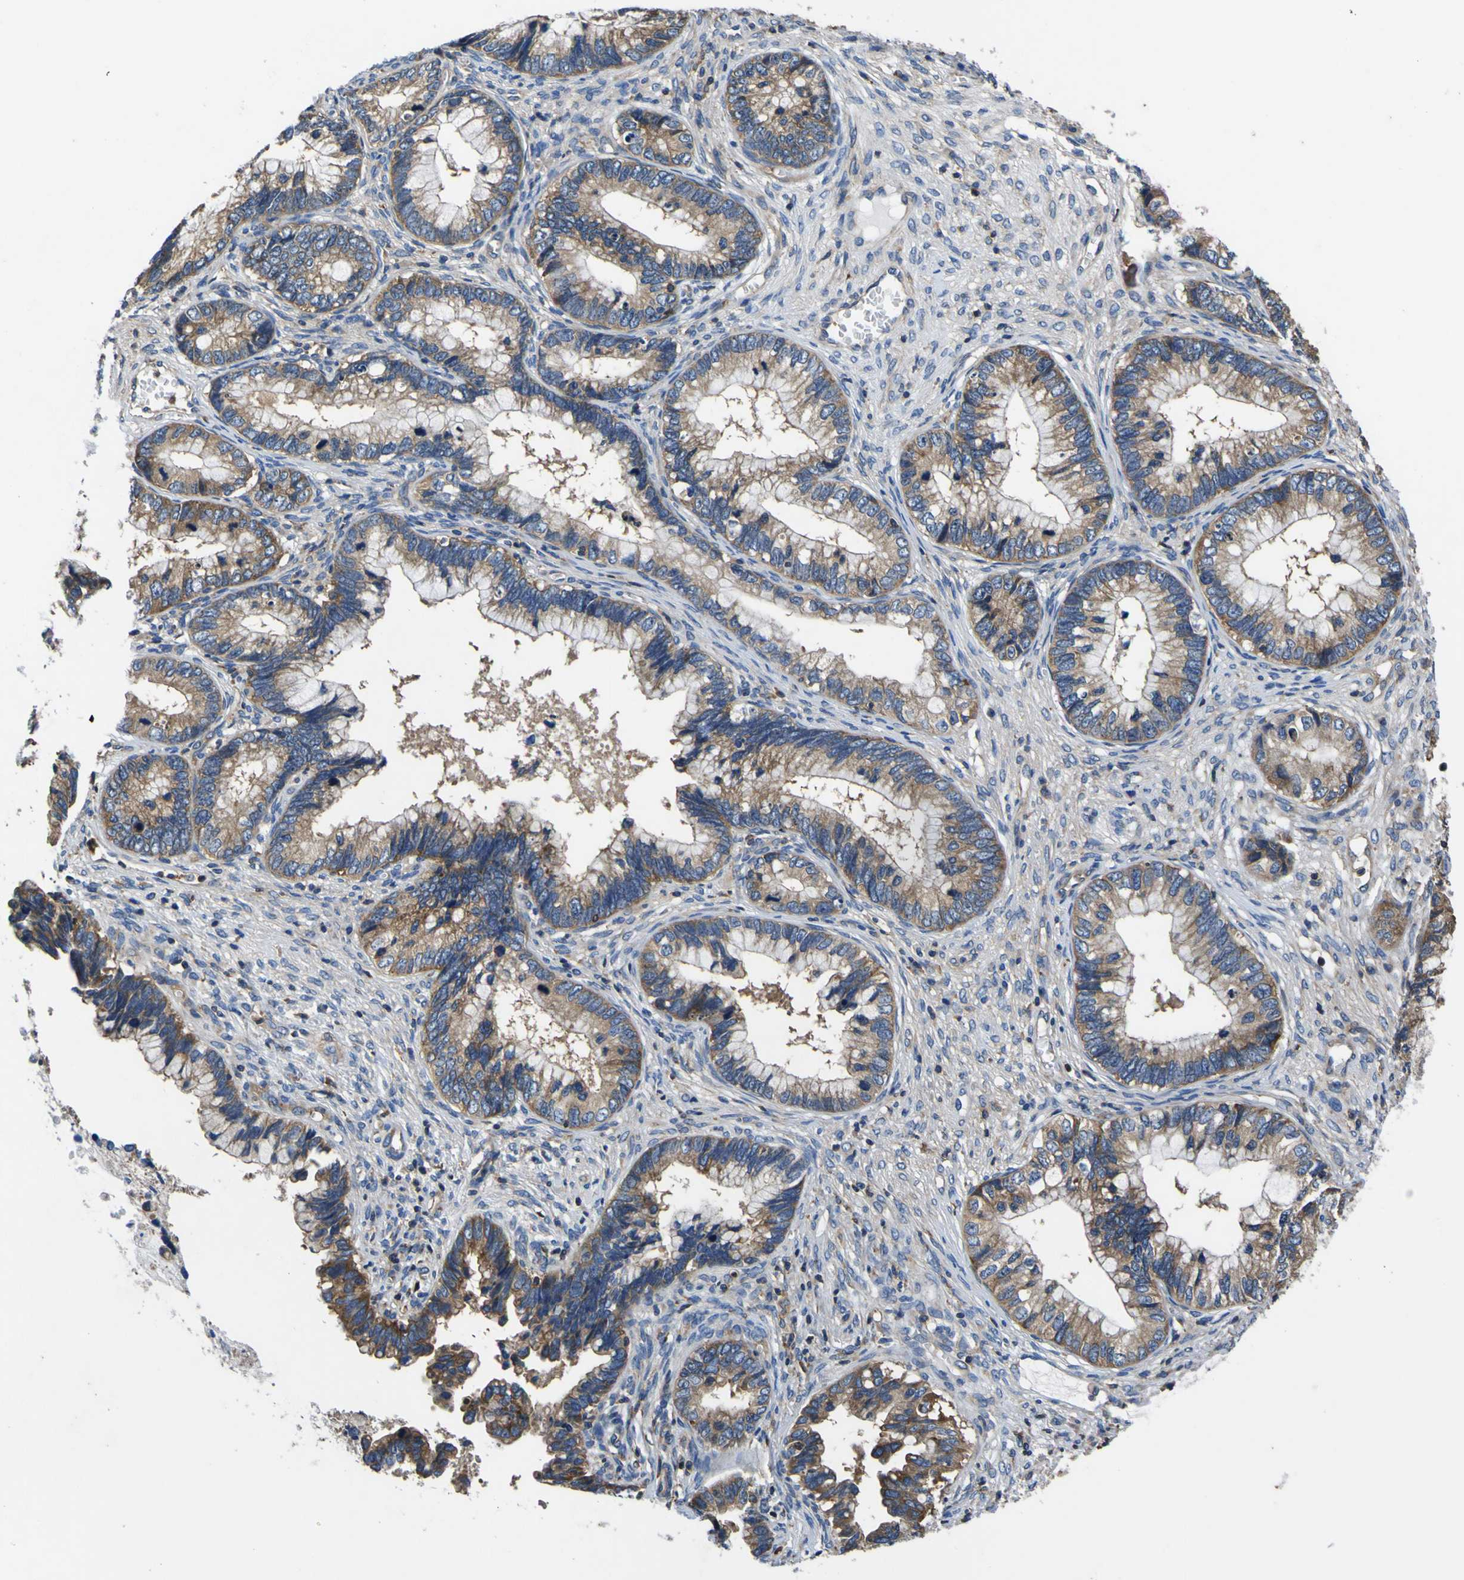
{"staining": {"intensity": "moderate", "quantity": ">75%", "location": "cytoplasmic/membranous"}, "tissue": "cervical cancer", "cell_type": "Tumor cells", "image_type": "cancer", "snomed": [{"axis": "morphology", "description": "Adenocarcinoma, NOS"}, {"axis": "topography", "description": "Cervix"}], "caption": "Immunohistochemistry image of neoplastic tissue: human cervical cancer (adenocarcinoma) stained using immunohistochemistry (IHC) exhibits medium levels of moderate protein expression localized specifically in the cytoplasmic/membranous of tumor cells, appearing as a cytoplasmic/membranous brown color.", "gene": "CNR2", "patient": {"sex": "female", "age": 44}}